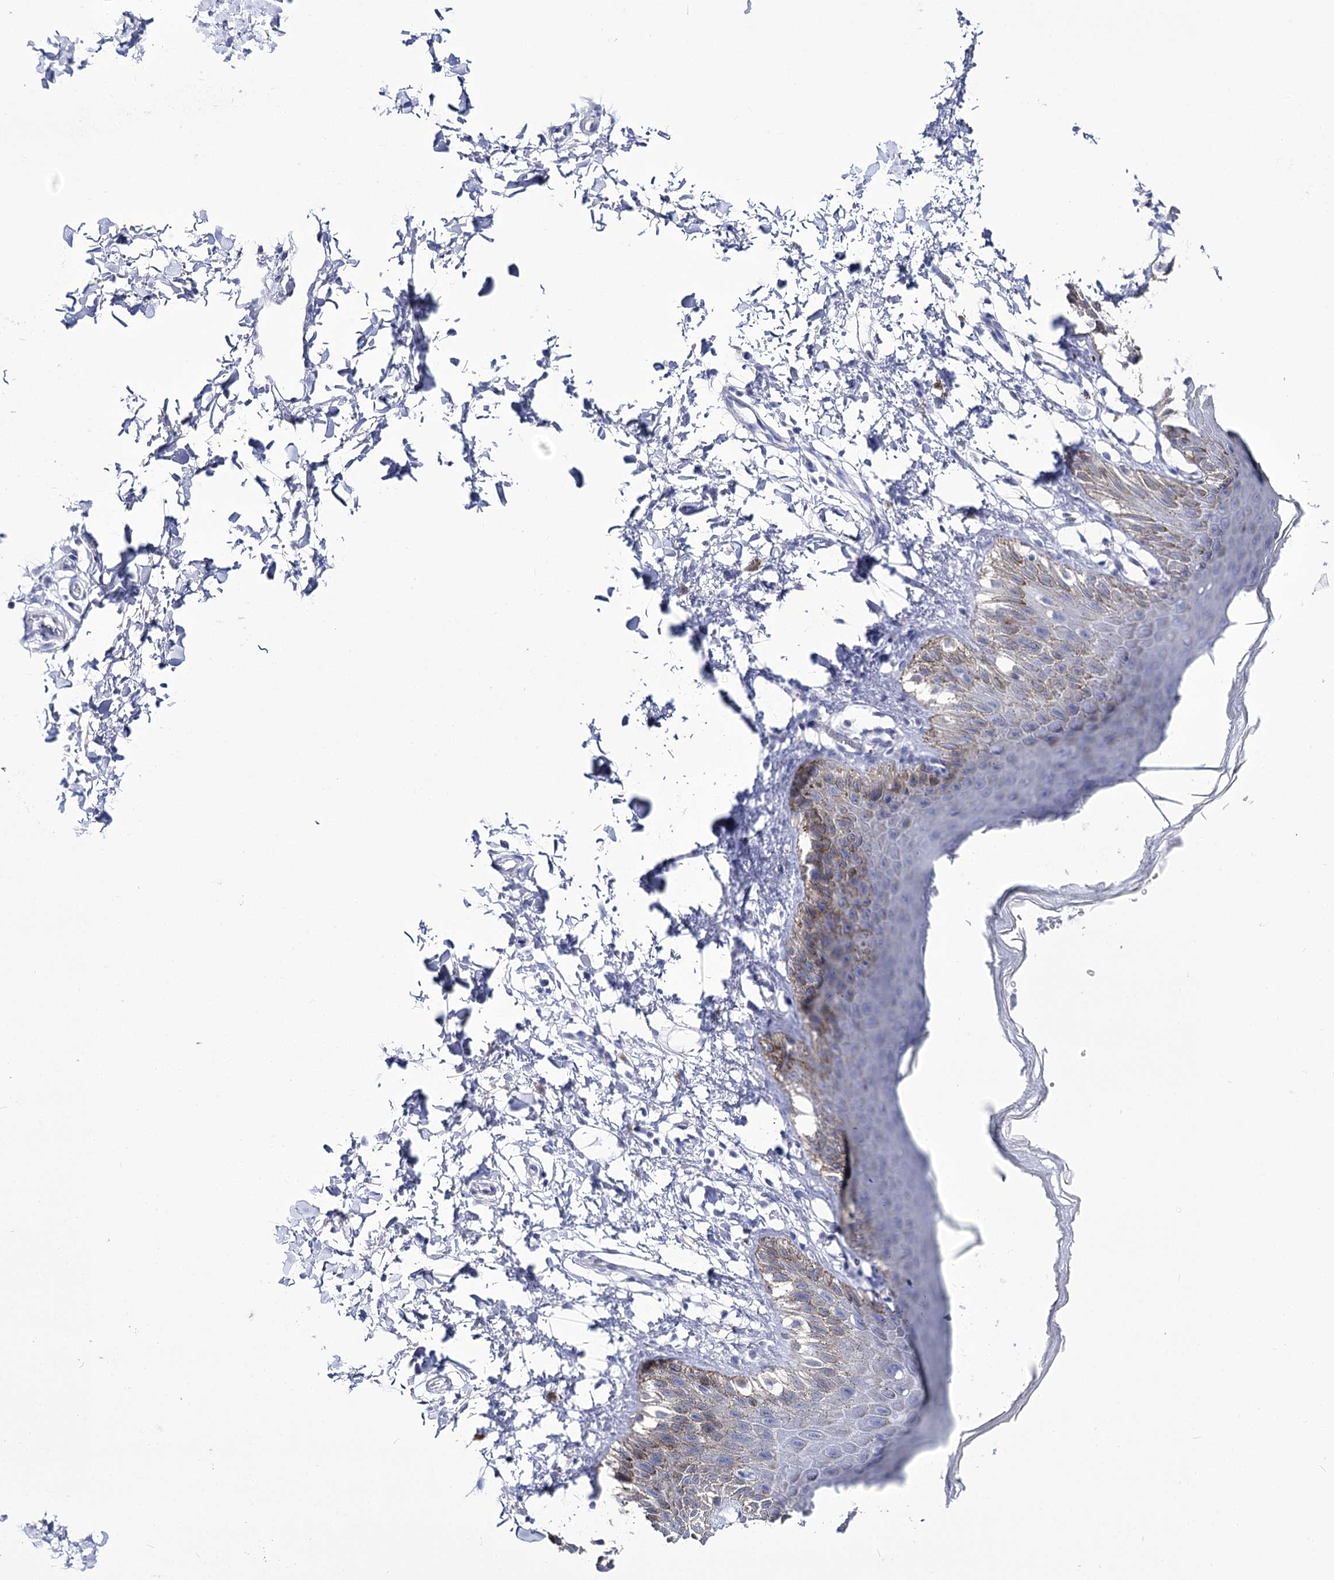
{"staining": {"intensity": "negative", "quantity": "none", "location": "none"}, "tissue": "skin", "cell_type": "Epidermal cells", "image_type": "normal", "snomed": [{"axis": "morphology", "description": "Normal tissue, NOS"}, {"axis": "topography", "description": "Anal"}], "caption": "A photomicrograph of skin stained for a protein shows no brown staining in epidermal cells.", "gene": "UBA6", "patient": {"sex": "male", "age": 44}}